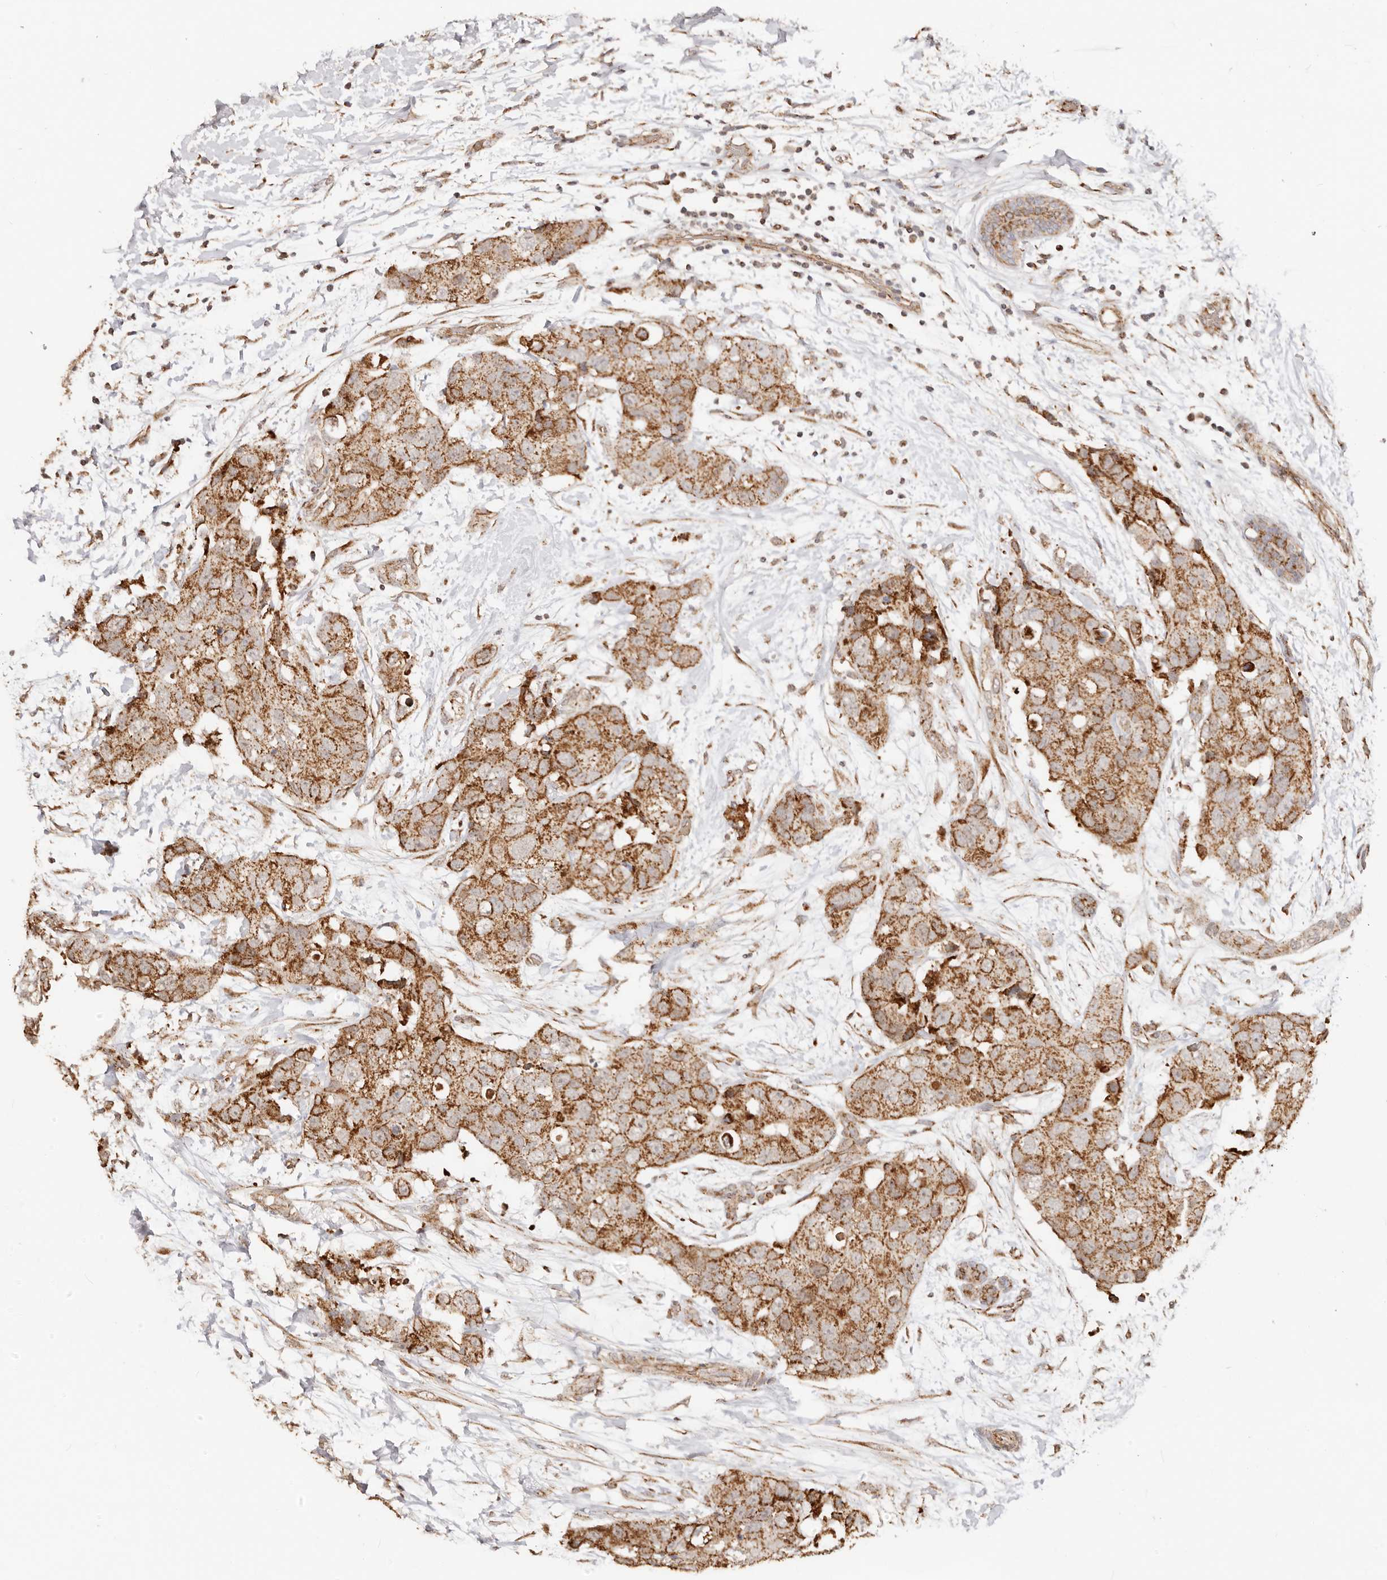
{"staining": {"intensity": "strong", "quantity": ">75%", "location": "cytoplasmic/membranous"}, "tissue": "breast cancer", "cell_type": "Tumor cells", "image_type": "cancer", "snomed": [{"axis": "morphology", "description": "Duct carcinoma"}, {"axis": "topography", "description": "Breast"}], "caption": "Protein analysis of invasive ductal carcinoma (breast) tissue demonstrates strong cytoplasmic/membranous positivity in about >75% of tumor cells.", "gene": "NDUFB11", "patient": {"sex": "female", "age": 62}}